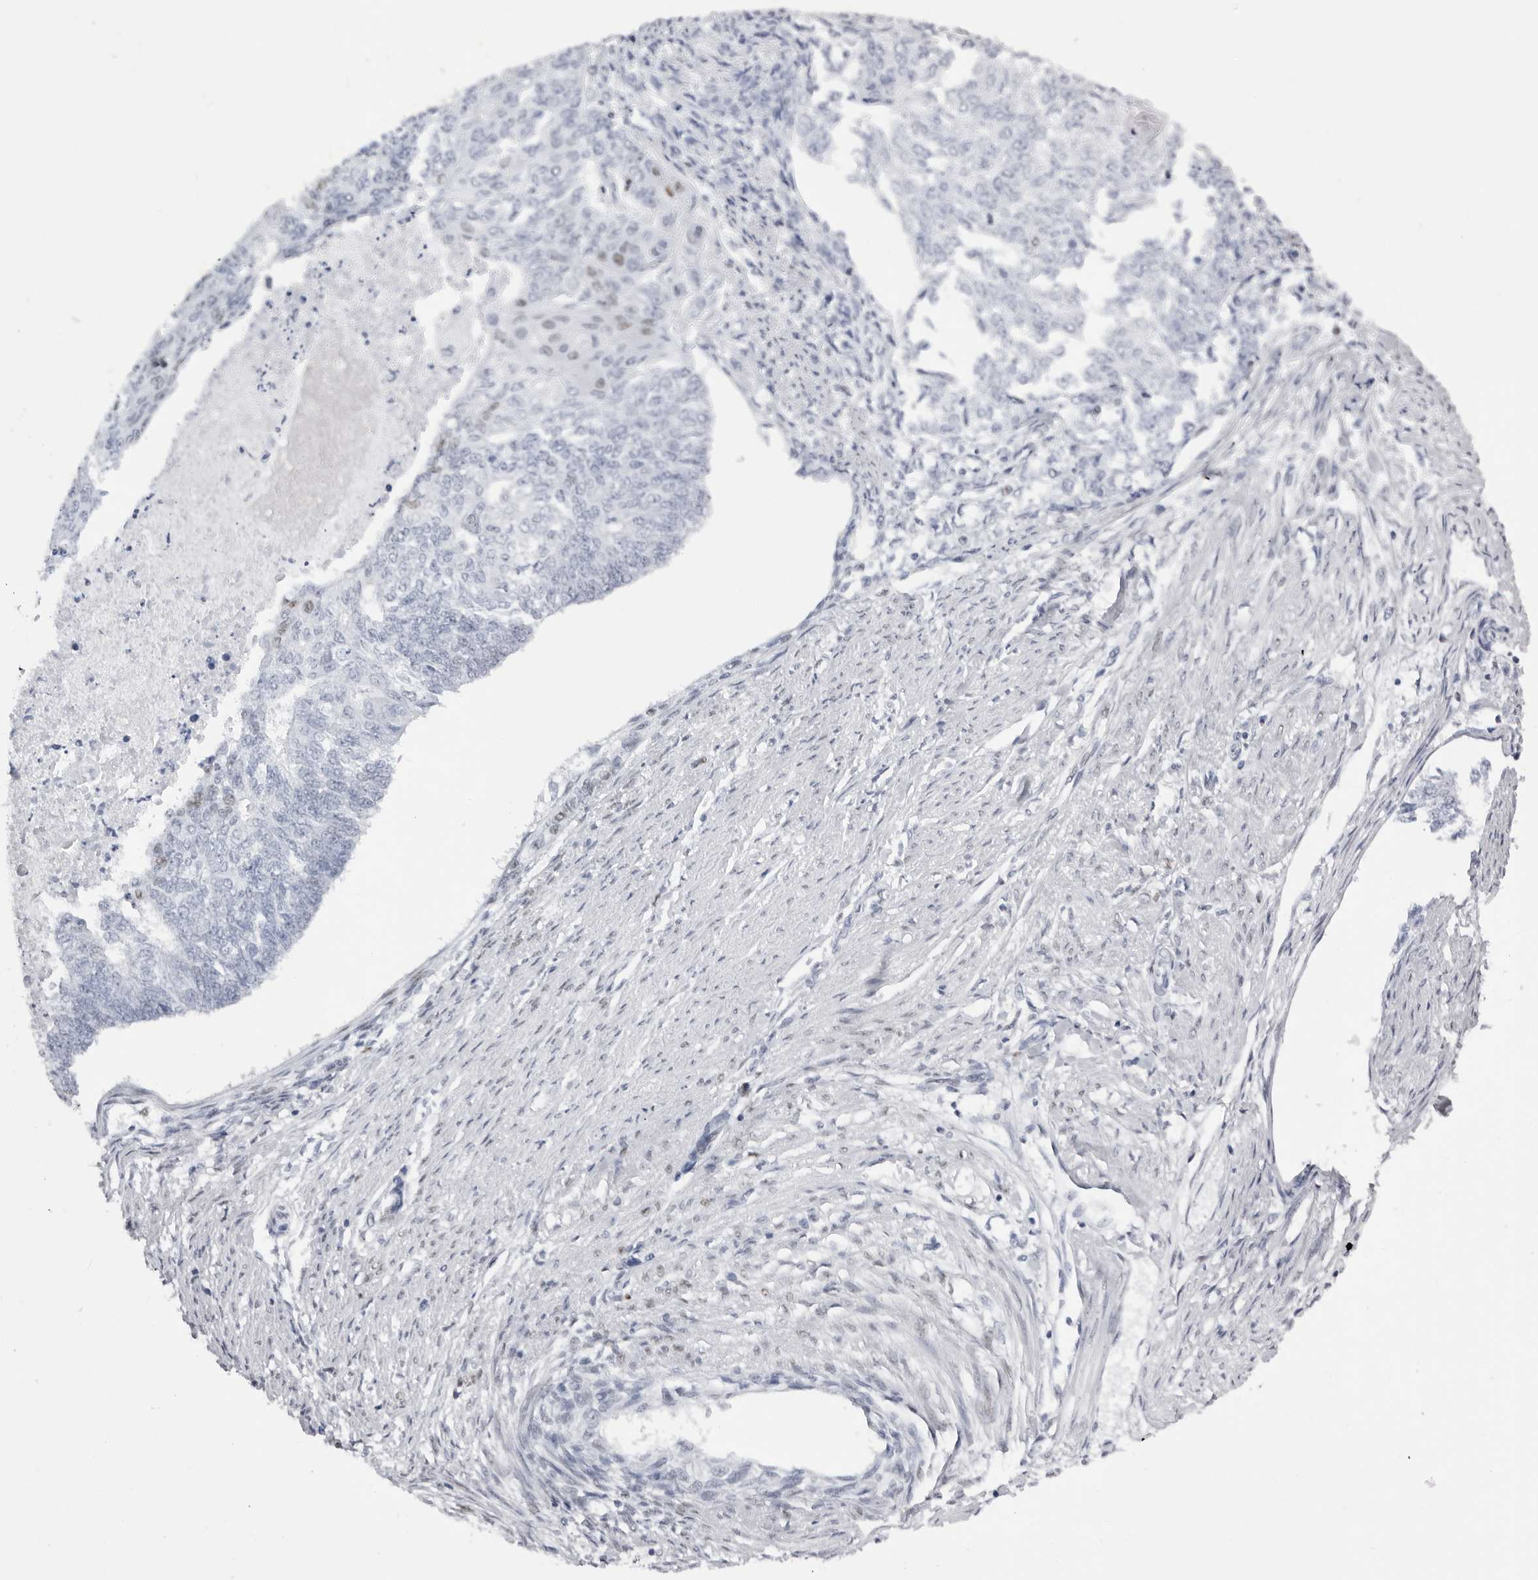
{"staining": {"intensity": "negative", "quantity": "none", "location": "none"}, "tissue": "endometrial cancer", "cell_type": "Tumor cells", "image_type": "cancer", "snomed": [{"axis": "morphology", "description": "Adenocarcinoma, NOS"}, {"axis": "topography", "description": "Endometrium"}], "caption": "Immunohistochemistry (IHC) image of neoplastic tissue: human endometrial cancer stained with DAB displays no significant protein staining in tumor cells.", "gene": "IRF2BP2", "patient": {"sex": "female", "age": 32}}